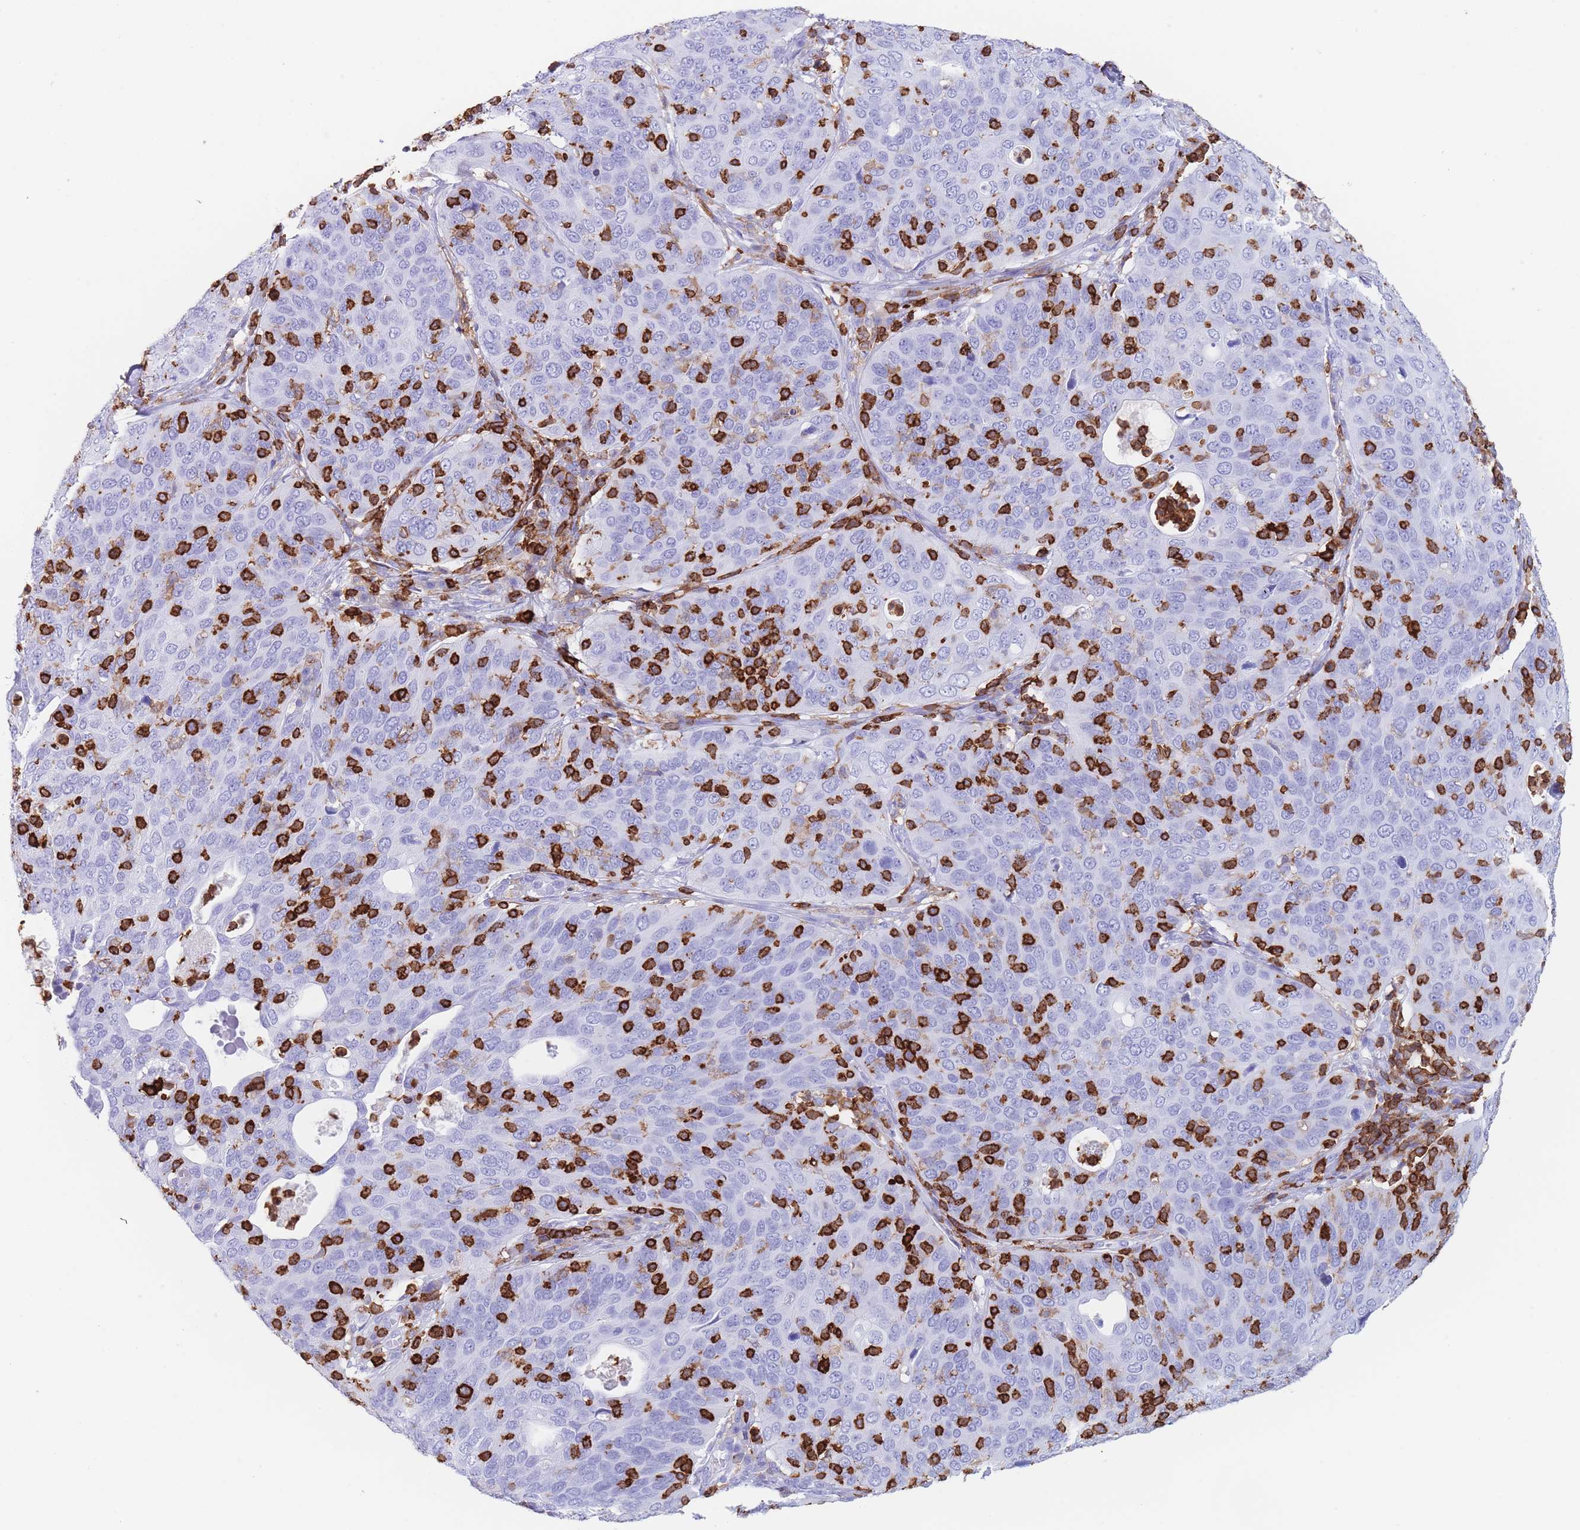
{"staining": {"intensity": "negative", "quantity": "none", "location": "none"}, "tissue": "cervical cancer", "cell_type": "Tumor cells", "image_type": "cancer", "snomed": [{"axis": "morphology", "description": "Squamous cell carcinoma, NOS"}, {"axis": "topography", "description": "Cervix"}], "caption": "DAB (3,3'-diaminobenzidine) immunohistochemical staining of cervical cancer (squamous cell carcinoma) demonstrates no significant positivity in tumor cells. (Brightfield microscopy of DAB IHC at high magnification).", "gene": "CORO1A", "patient": {"sex": "female", "age": 36}}